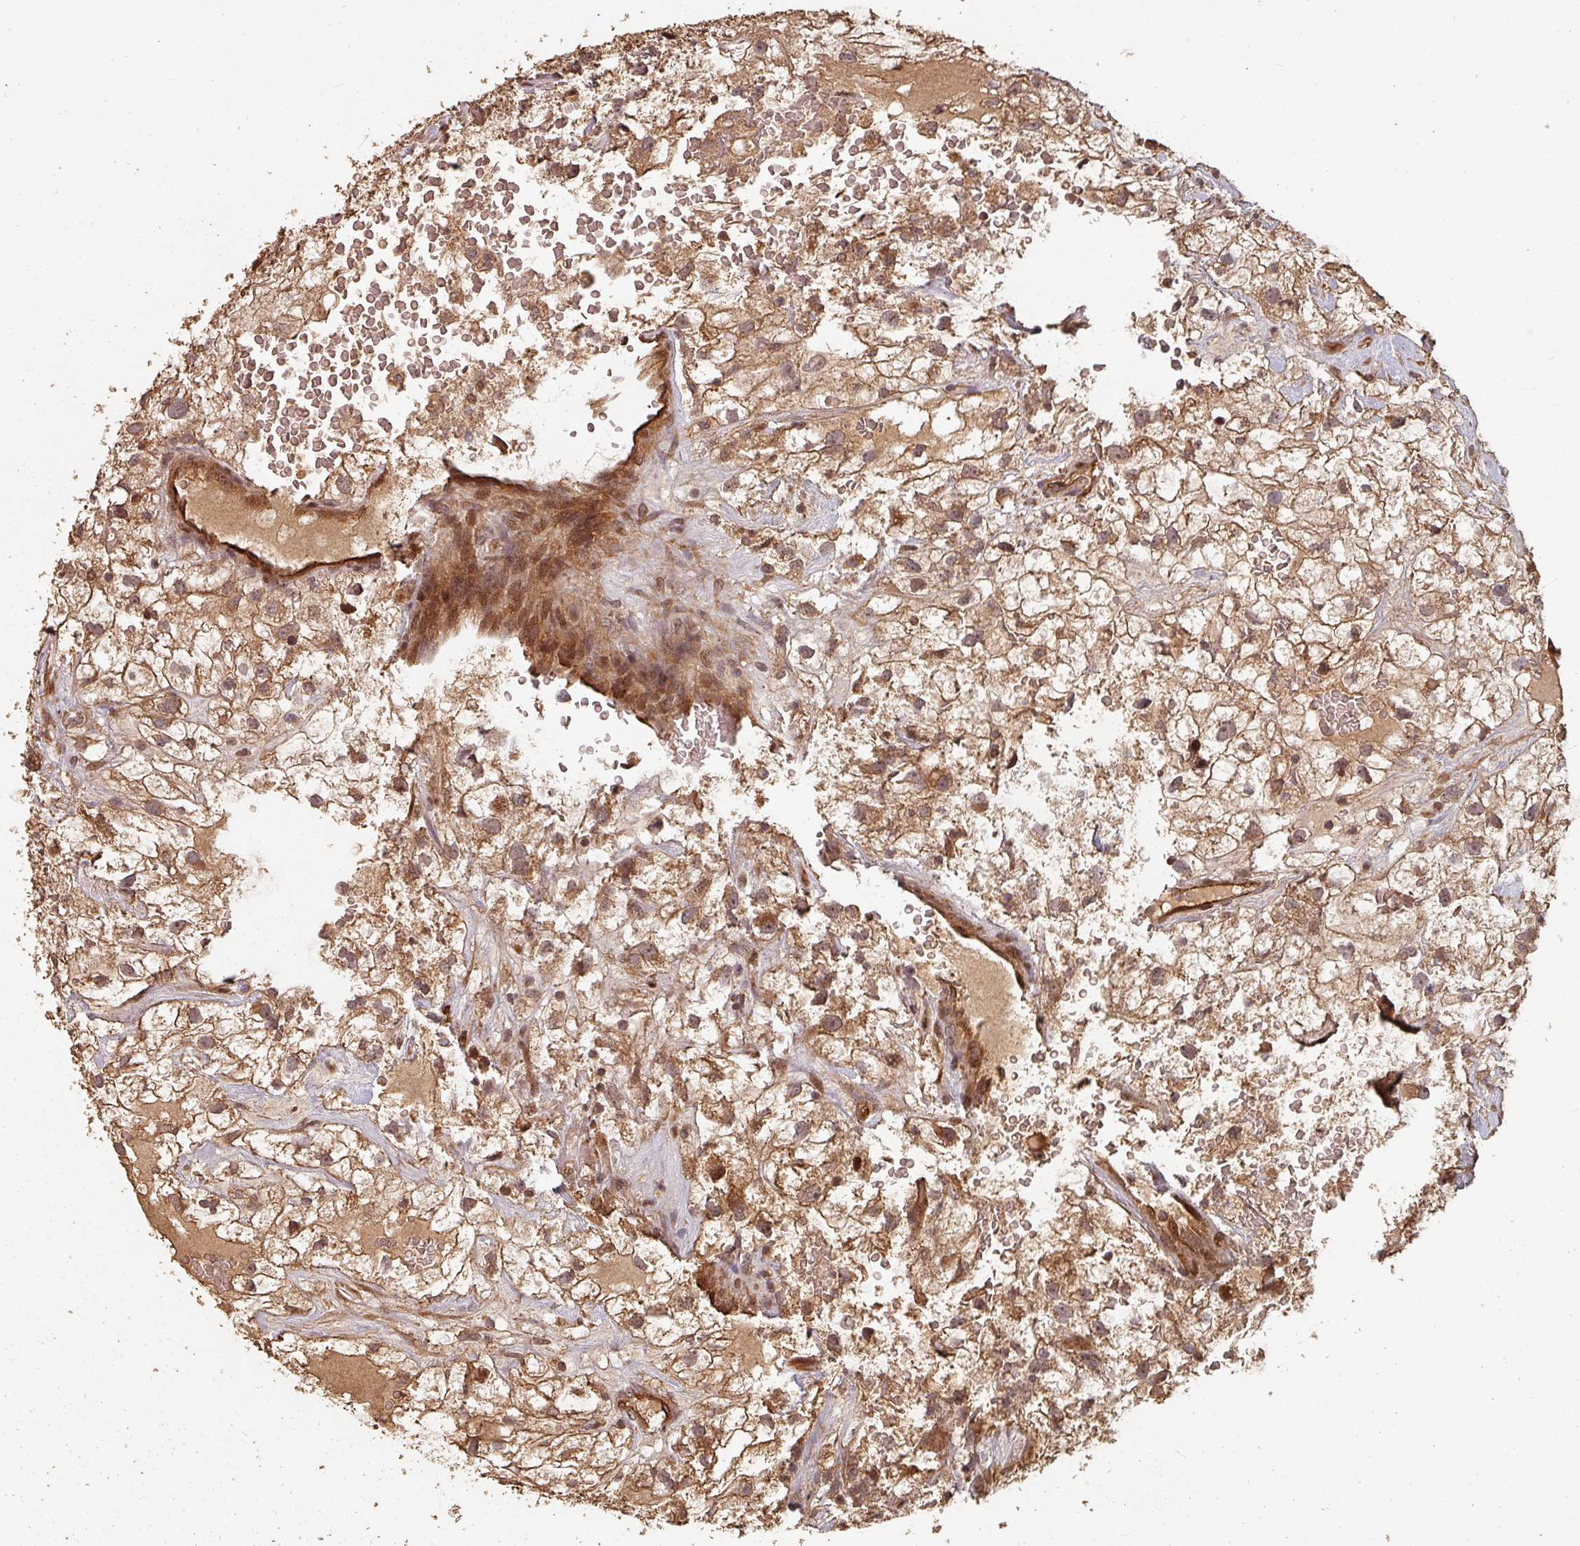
{"staining": {"intensity": "moderate", "quantity": ">75%", "location": "cytoplasmic/membranous,nuclear"}, "tissue": "renal cancer", "cell_type": "Tumor cells", "image_type": "cancer", "snomed": [{"axis": "morphology", "description": "Adenocarcinoma, NOS"}, {"axis": "topography", "description": "Kidney"}], "caption": "Tumor cells display medium levels of moderate cytoplasmic/membranous and nuclear expression in about >75% of cells in renal adenocarcinoma.", "gene": "EID1", "patient": {"sex": "male", "age": 59}}